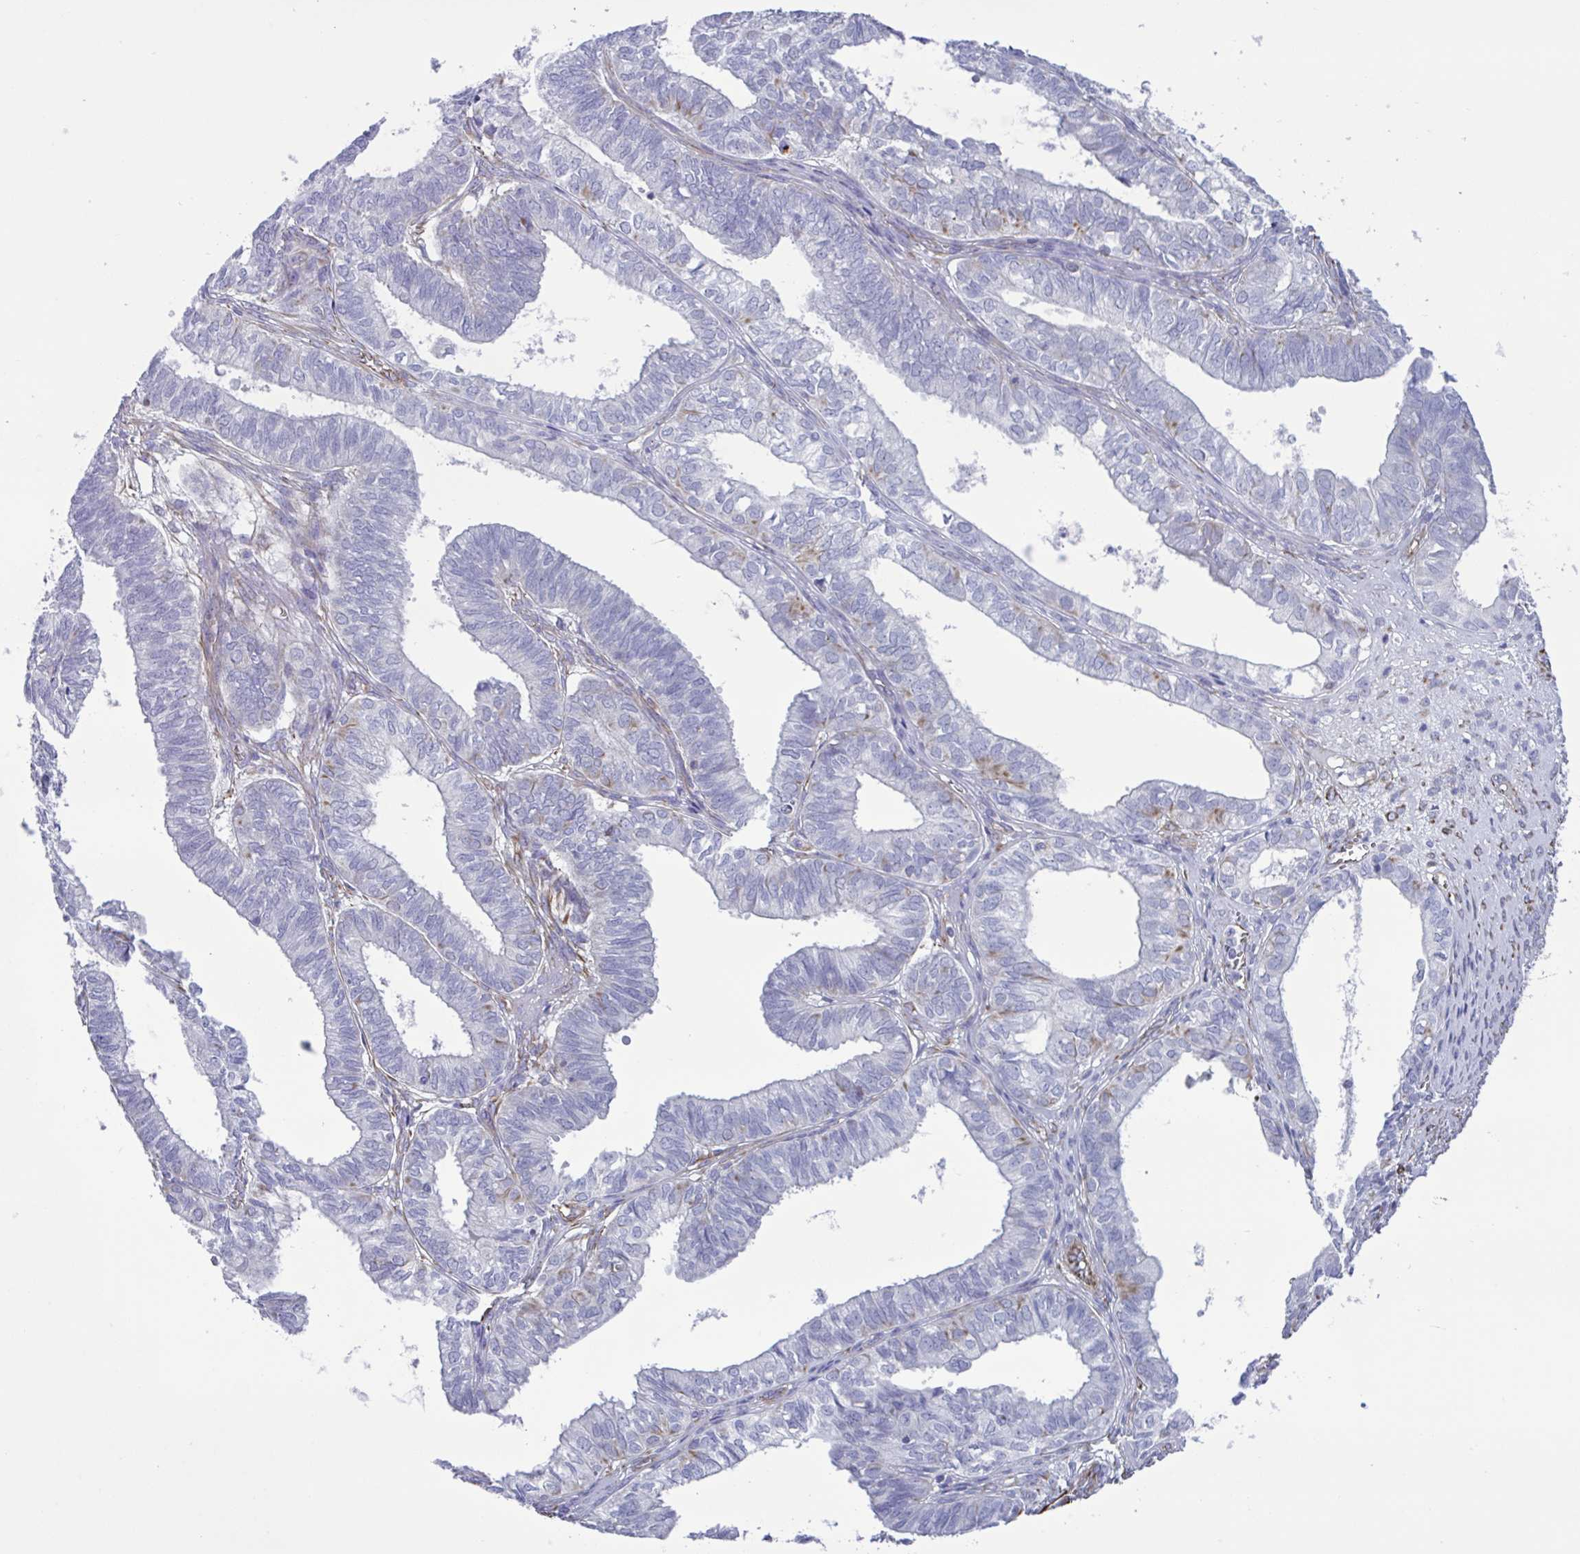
{"staining": {"intensity": "negative", "quantity": "none", "location": "none"}, "tissue": "ovarian cancer", "cell_type": "Tumor cells", "image_type": "cancer", "snomed": [{"axis": "morphology", "description": "Carcinoma, endometroid"}, {"axis": "topography", "description": "Ovary"}], "caption": "The immunohistochemistry (IHC) photomicrograph has no significant expression in tumor cells of endometroid carcinoma (ovarian) tissue.", "gene": "TMEM86B", "patient": {"sex": "female", "age": 64}}